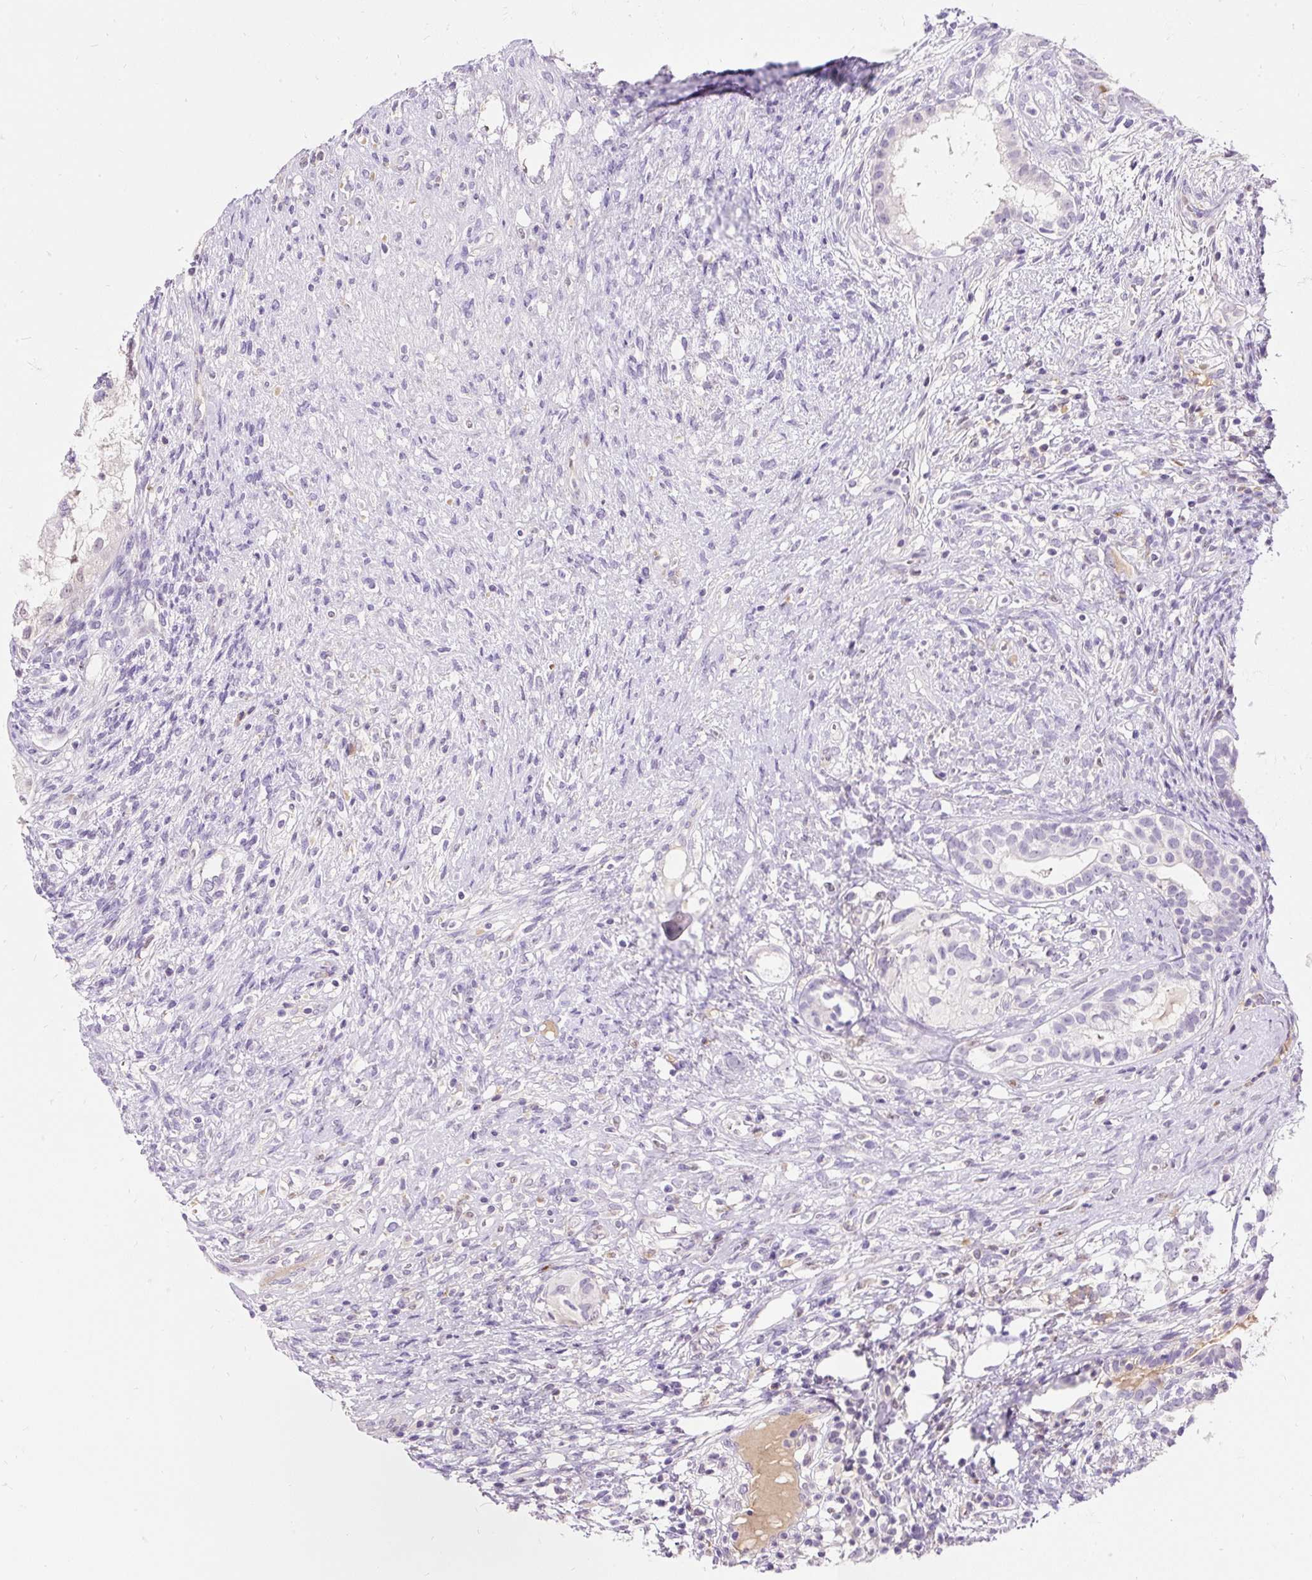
{"staining": {"intensity": "negative", "quantity": "none", "location": "none"}, "tissue": "testis cancer", "cell_type": "Tumor cells", "image_type": "cancer", "snomed": [{"axis": "morphology", "description": "Seminoma, NOS"}, {"axis": "morphology", "description": "Carcinoma, Embryonal, NOS"}, {"axis": "topography", "description": "Testis"}], "caption": "Immunohistochemistry (IHC) photomicrograph of testis cancer stained for a protein (brown), which shows no staining in tumor cells.", "gene": "TMEM150C", "patient": {"sex": "male", "age": 41}}